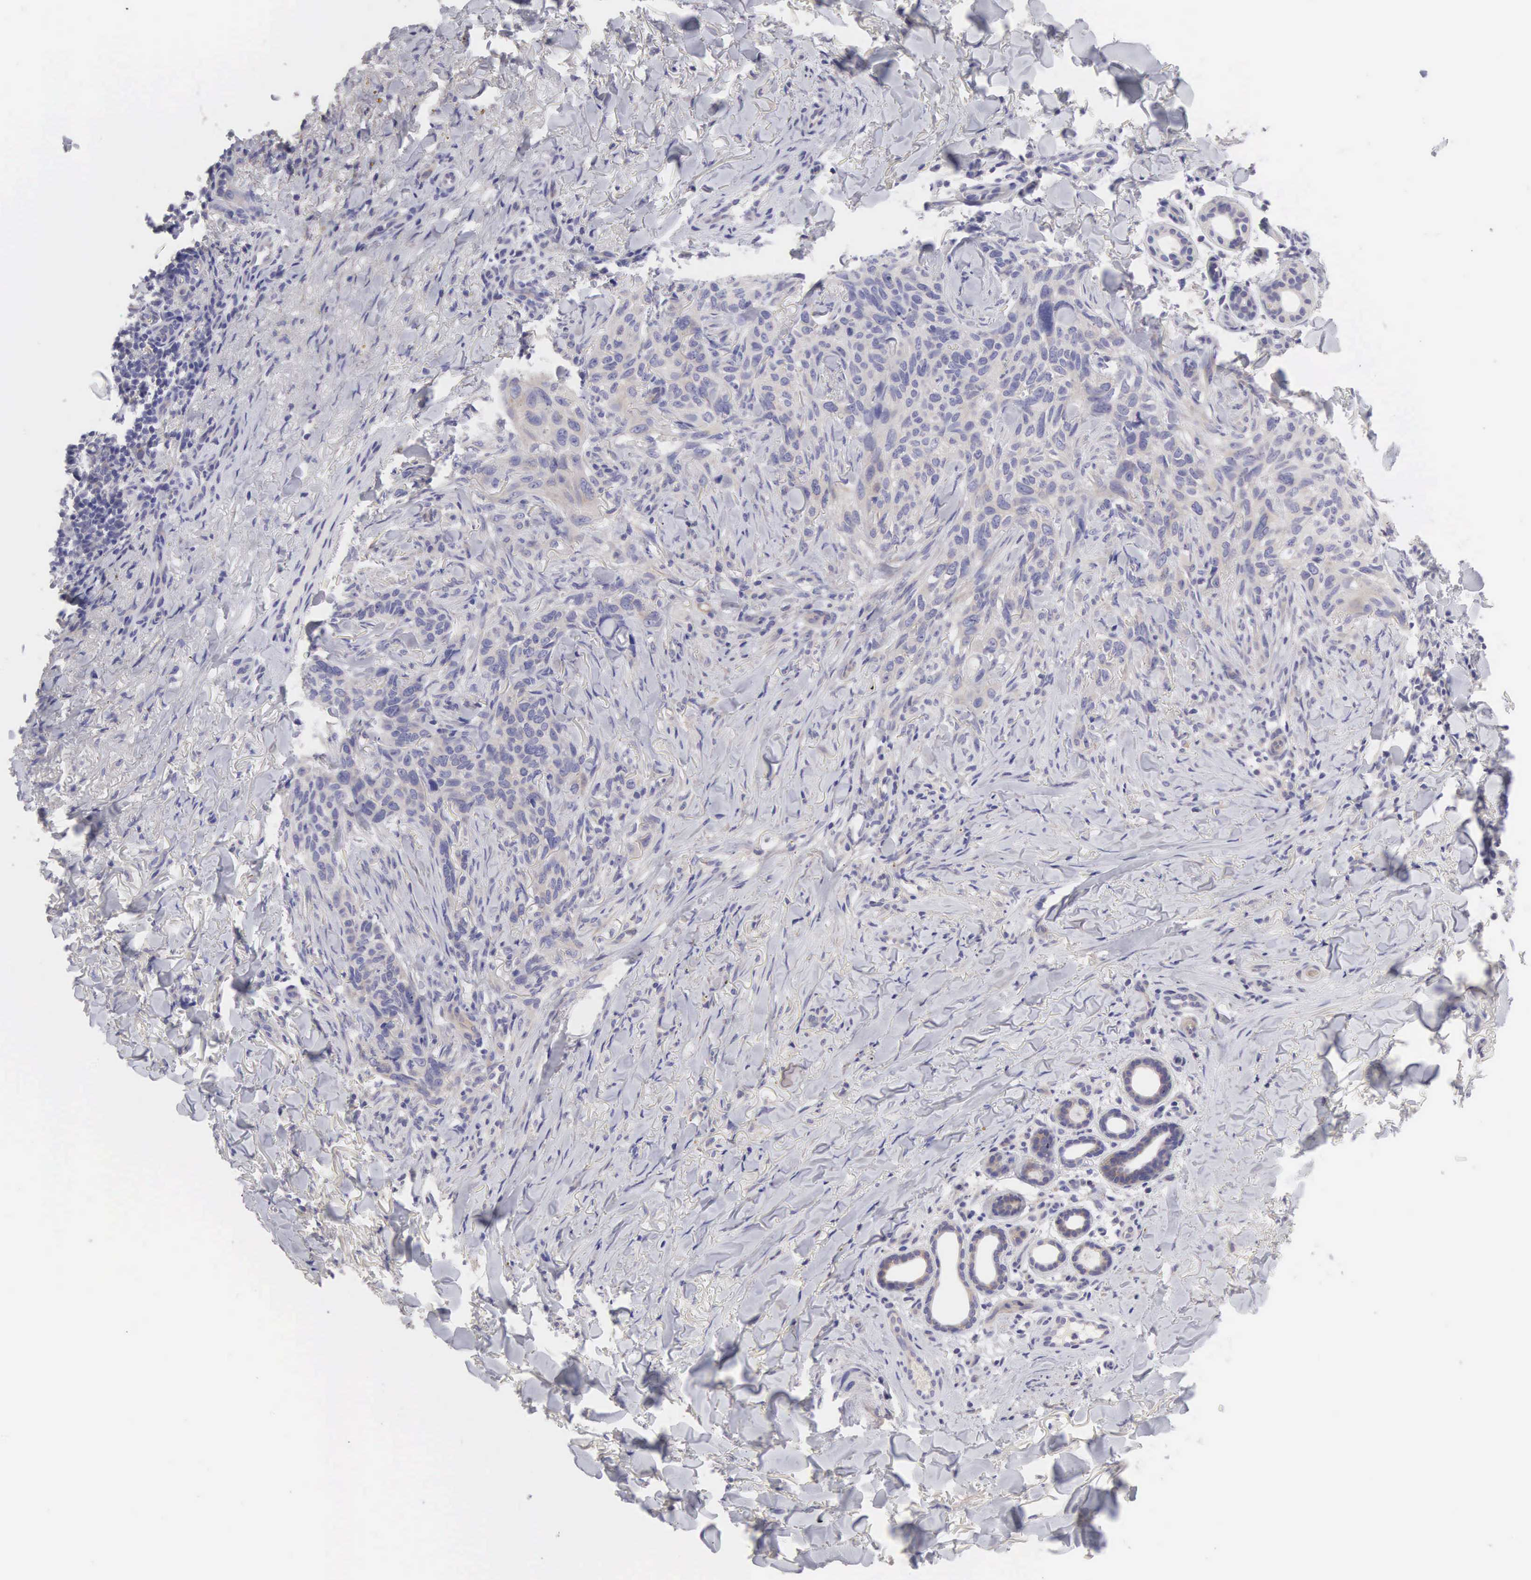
{"staining": {"intensity": "negative", "quantity": "none", "location": "none"}, "tissue": "skin cancer", "cell_type": "Tumor cells", "image_type": "cancer", "snomed": [{"axis": "morphology", "description": "Normal tissue, NOS"}, {"axis": "morphology", "description": "Basal cell carcinoma"}, {"axis": "topography", "description": "Skin"}], "caption": "An immunohistochemistry (IHC) image of skin basal cell carcinoma is shown. There is no staining in tumor cells of skin basal cell carcinoma.", "gene": "SLITRK4", "patient": {"sex": "male", "age": 81}}